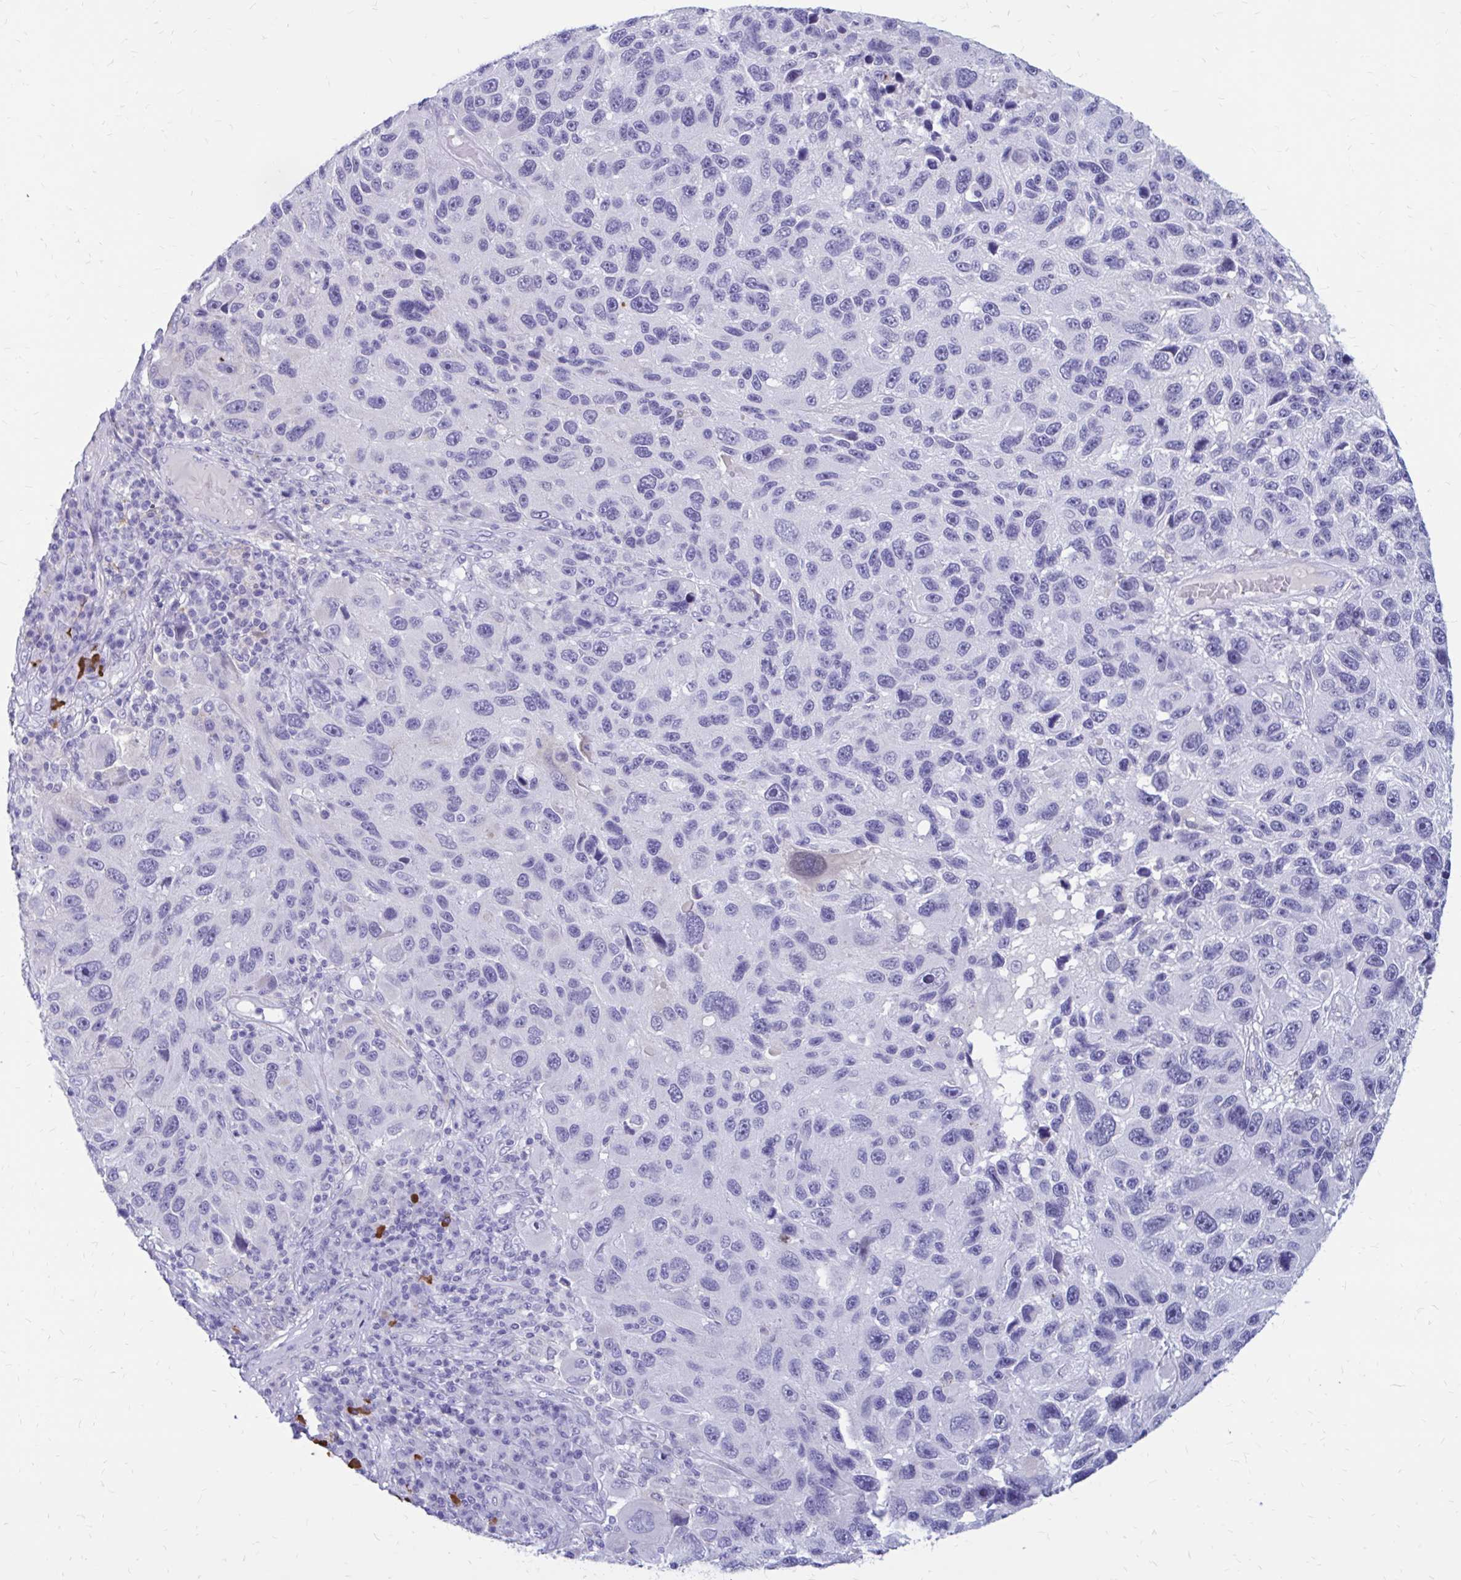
{"staining": {"intensity": "negative", "quantity": "none", "location": "none"}, "tissue": "melanoma", "cell_type": "Tumor cells", "image_type": "cancer", "snomed": [{"axis": "morphology", "description": "Malignant melanoma, NOS"}, {"axis": "topography", "description": "Skin"}], "caption": "Tumor cells are negative for brown protein staining in melanoma.", "gene": "IGSF5", "patient": {"sex": "male", "age": 53}}